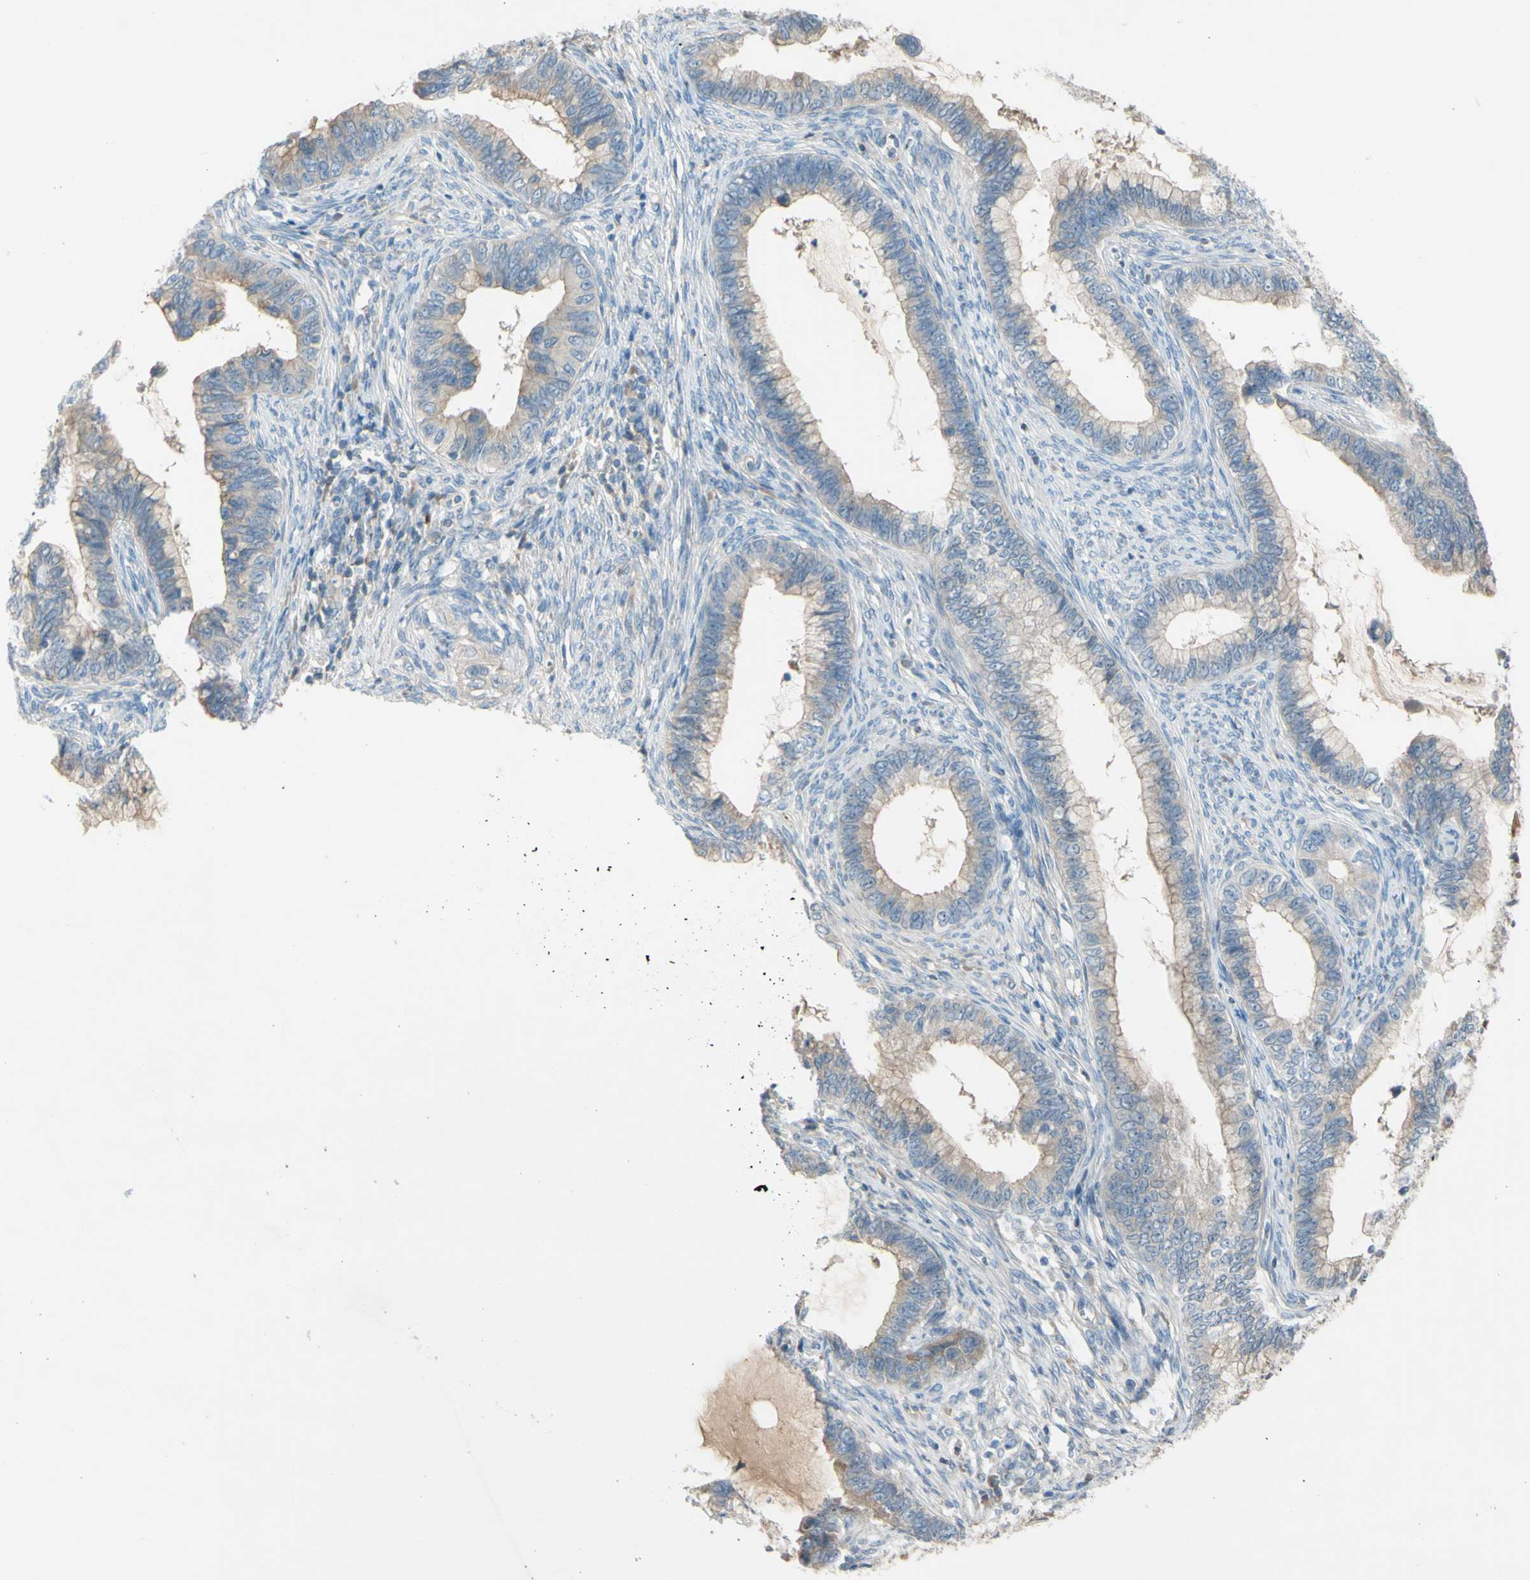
{"staining": {"intensity": "weak", "quantity": "25%-75%", "location": "cytoplasmic/membranous"}, "tissue": "cervical cancer", "cell_type": "Tumor cells", "image_type": "cancer", "snomed": [{"axis": "morphology", "description": "Adenocarcinoma, NOS"}, {"axis": "topography", "description": "Cervix"}], "caption": "A micrograph of human cervical adenocarcinoma stained for a protein reveals weak cytoplasmic/membranous brown staining in tumor cells.", "gene": "ATRN", "patient": {"sex": "female", "age": 44}}